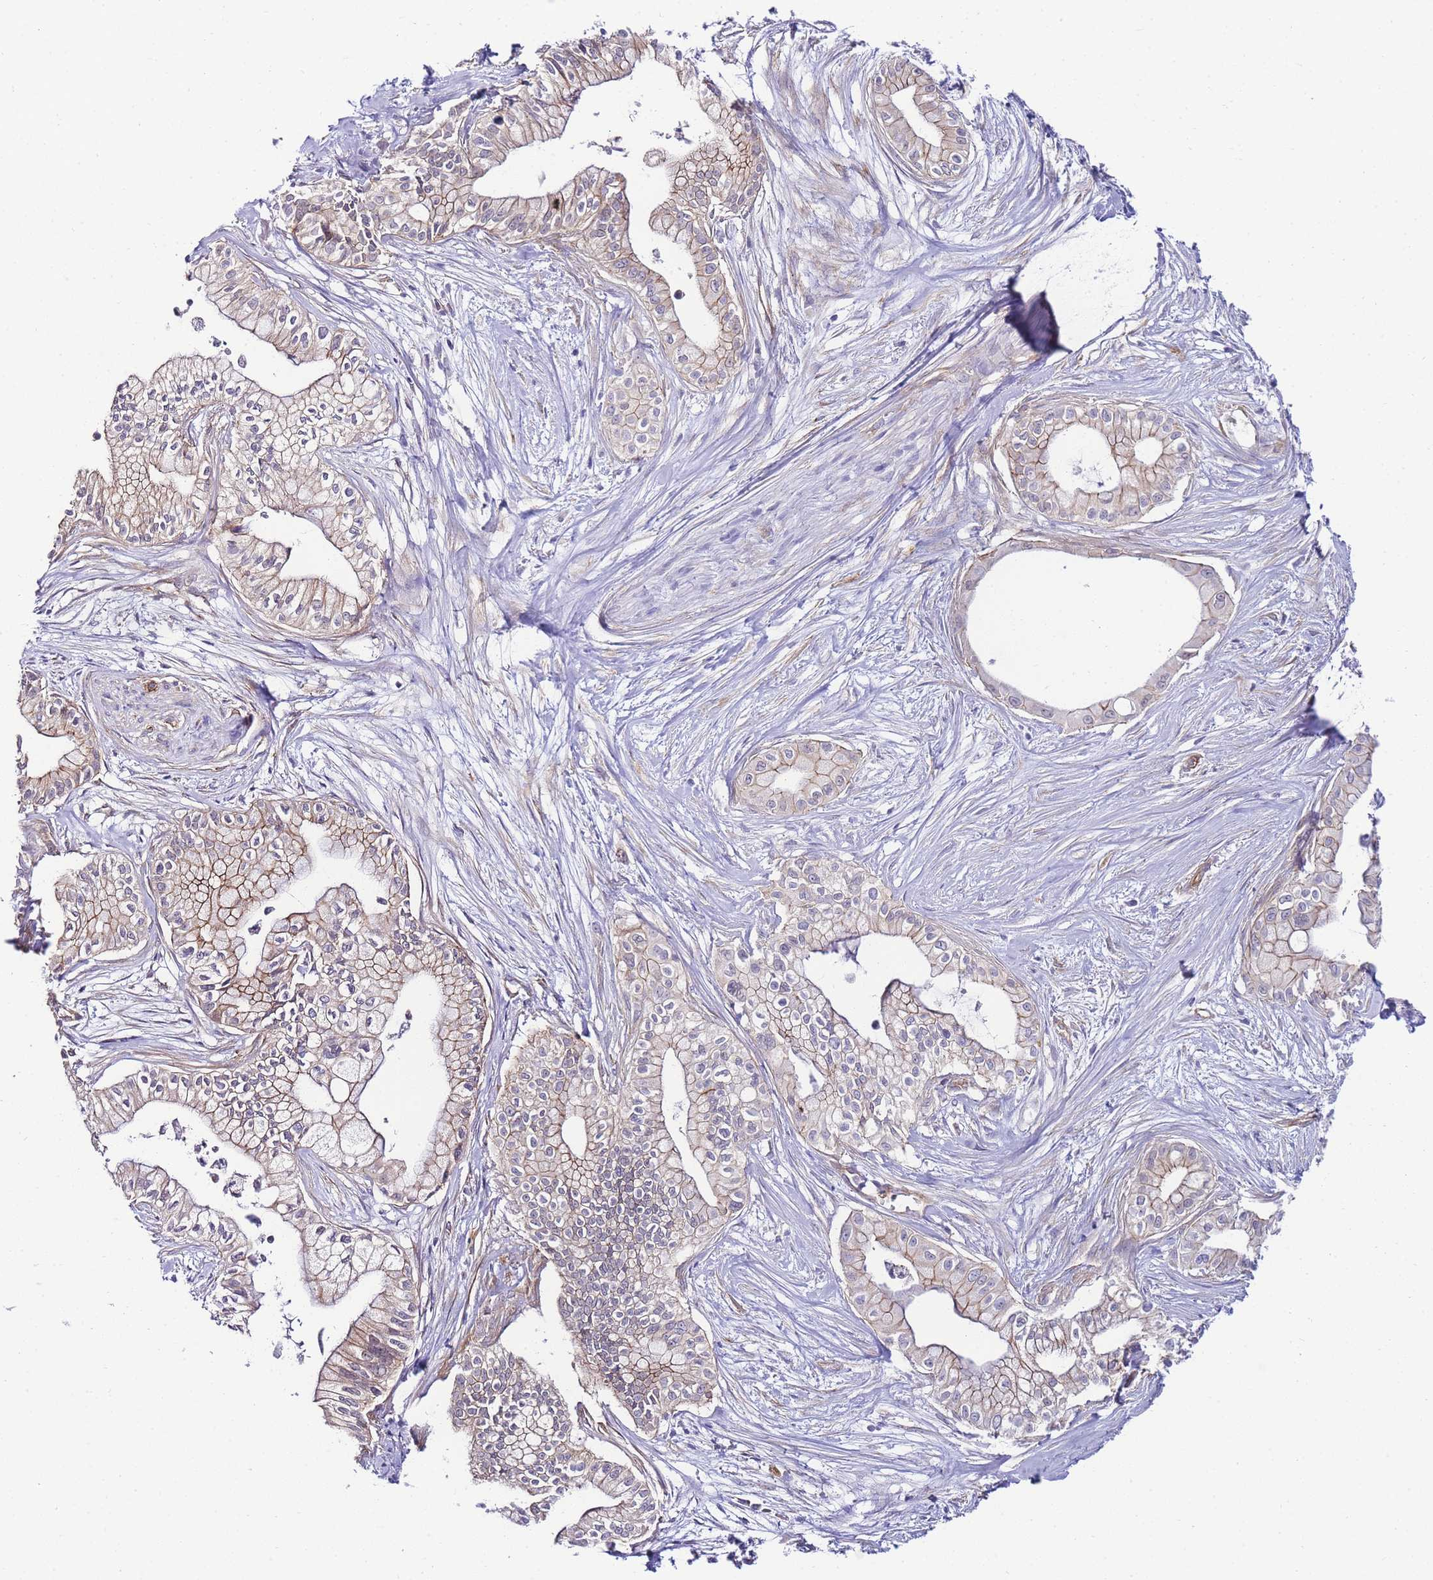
{"staining": {"intensity": "moderate", "quantity": "25%-75%", "location": "cytoplasmic/membranous"}, "tissue": "pancreatic cancer", "cell_type": "Tumor cells", "image_type": "cancer", "snomed": [{"axis": "morphology", "description": "Adenocarcinoma, NOS"}, {"axis": "topography", "description": "Pancreas"}], "caption": "Protein expression analysis of human pancreatic cancer (adenocarcinoma) reveals moderate cytoplasmic/membranous positivity in approximately 25%-75% of tumor cells.", "gene": "PDCD7", "patient": {"sex": "male", "age": 78}}